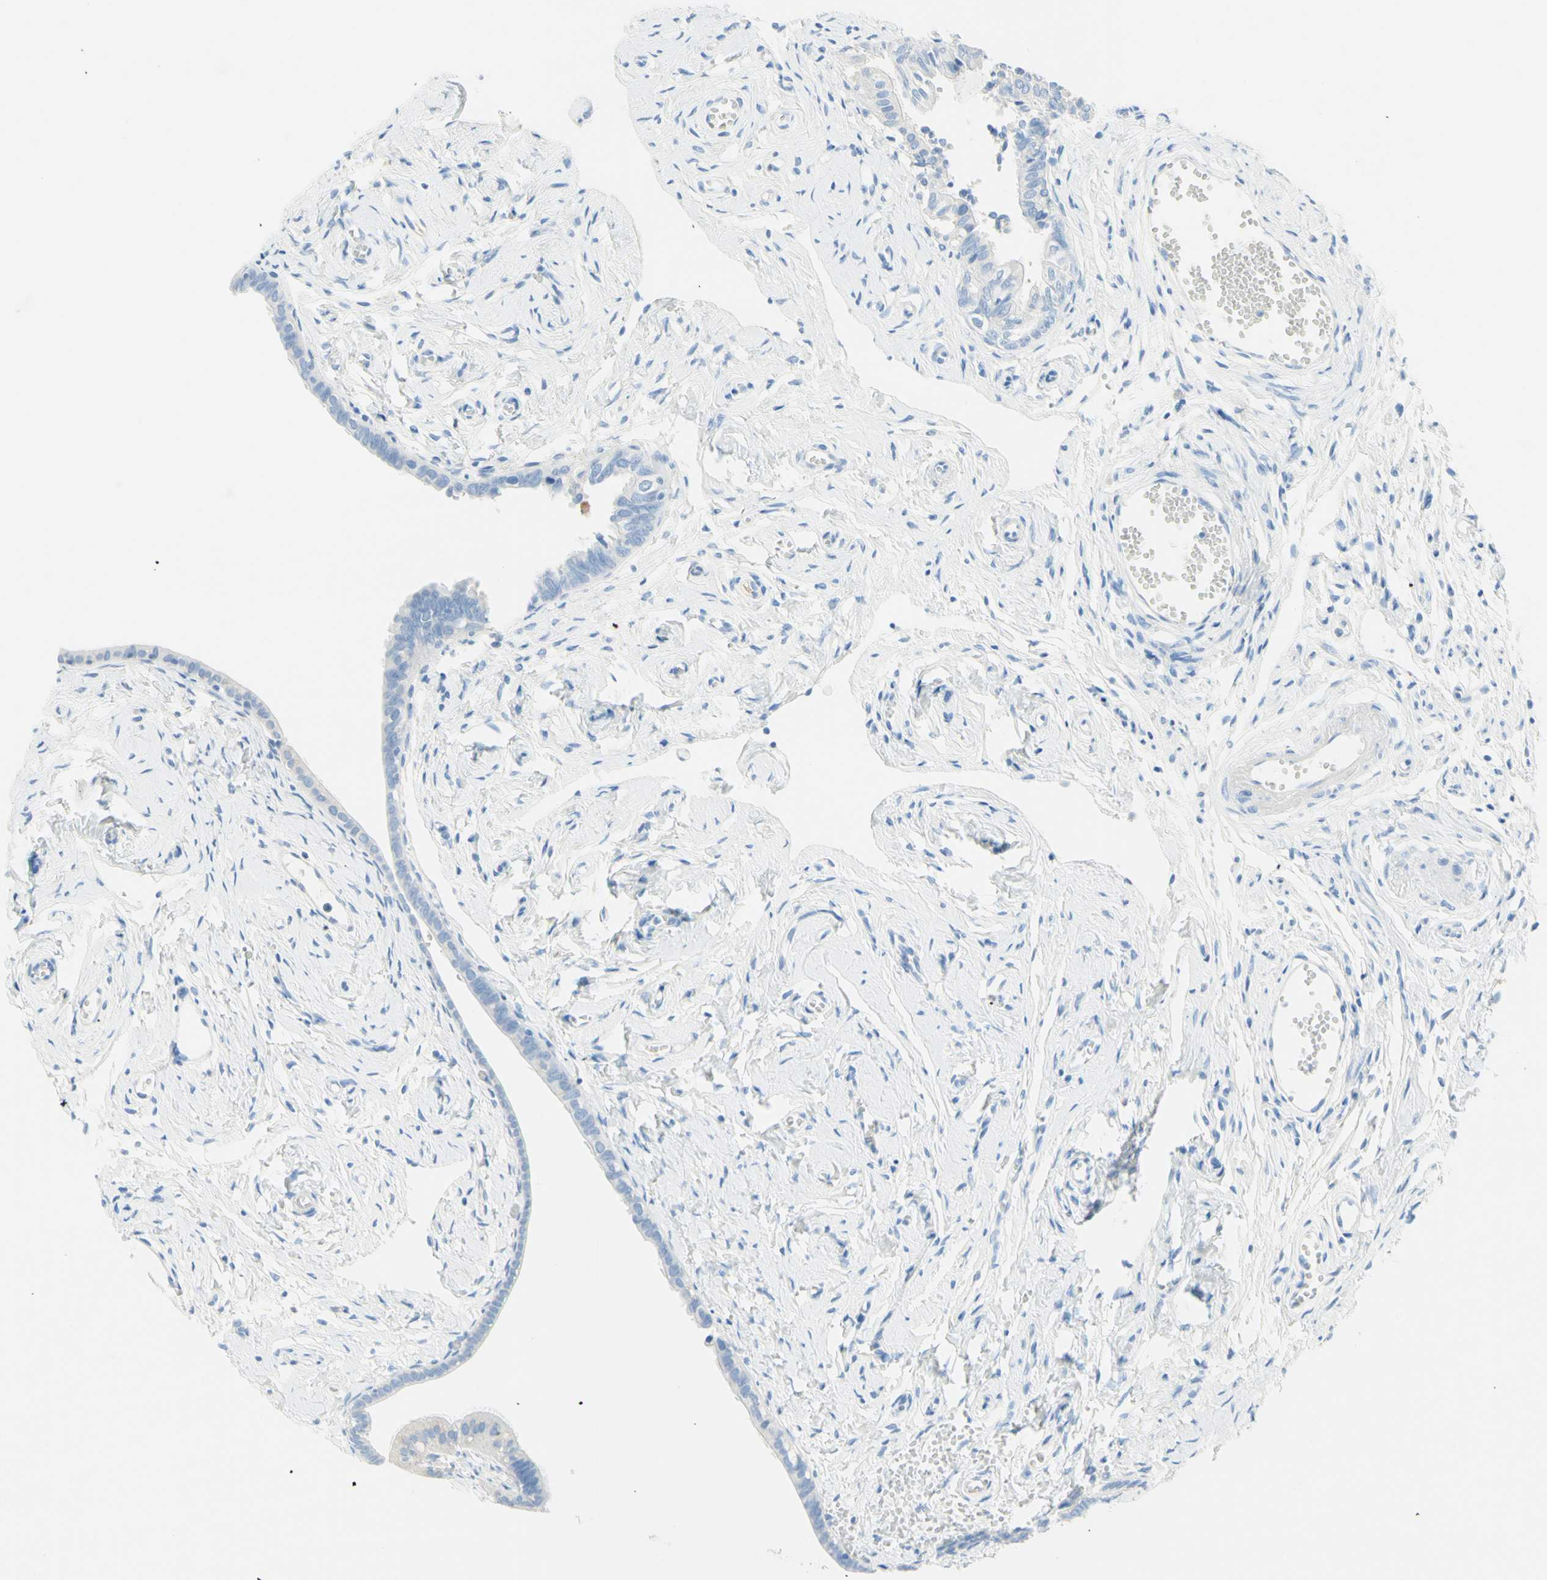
{"staining": {"intensity": "negative", "quantity": "none", "location": "none"}, "tissue": "fallopian tube", "cell_type": "Glandular cells", "image_type": "normal", "snomed": [{"axis": "morphology", "description": "Normal tissue, NOS"}, {"axis": "topography", "description": "Fallopian tube"}], "caption": "Benign fallopian tube was stained to show a protein in brown. There is no significant positivity in glandular cells.", "gene": "IL6ST", "patient": {"sex": "female", "age": 71}}